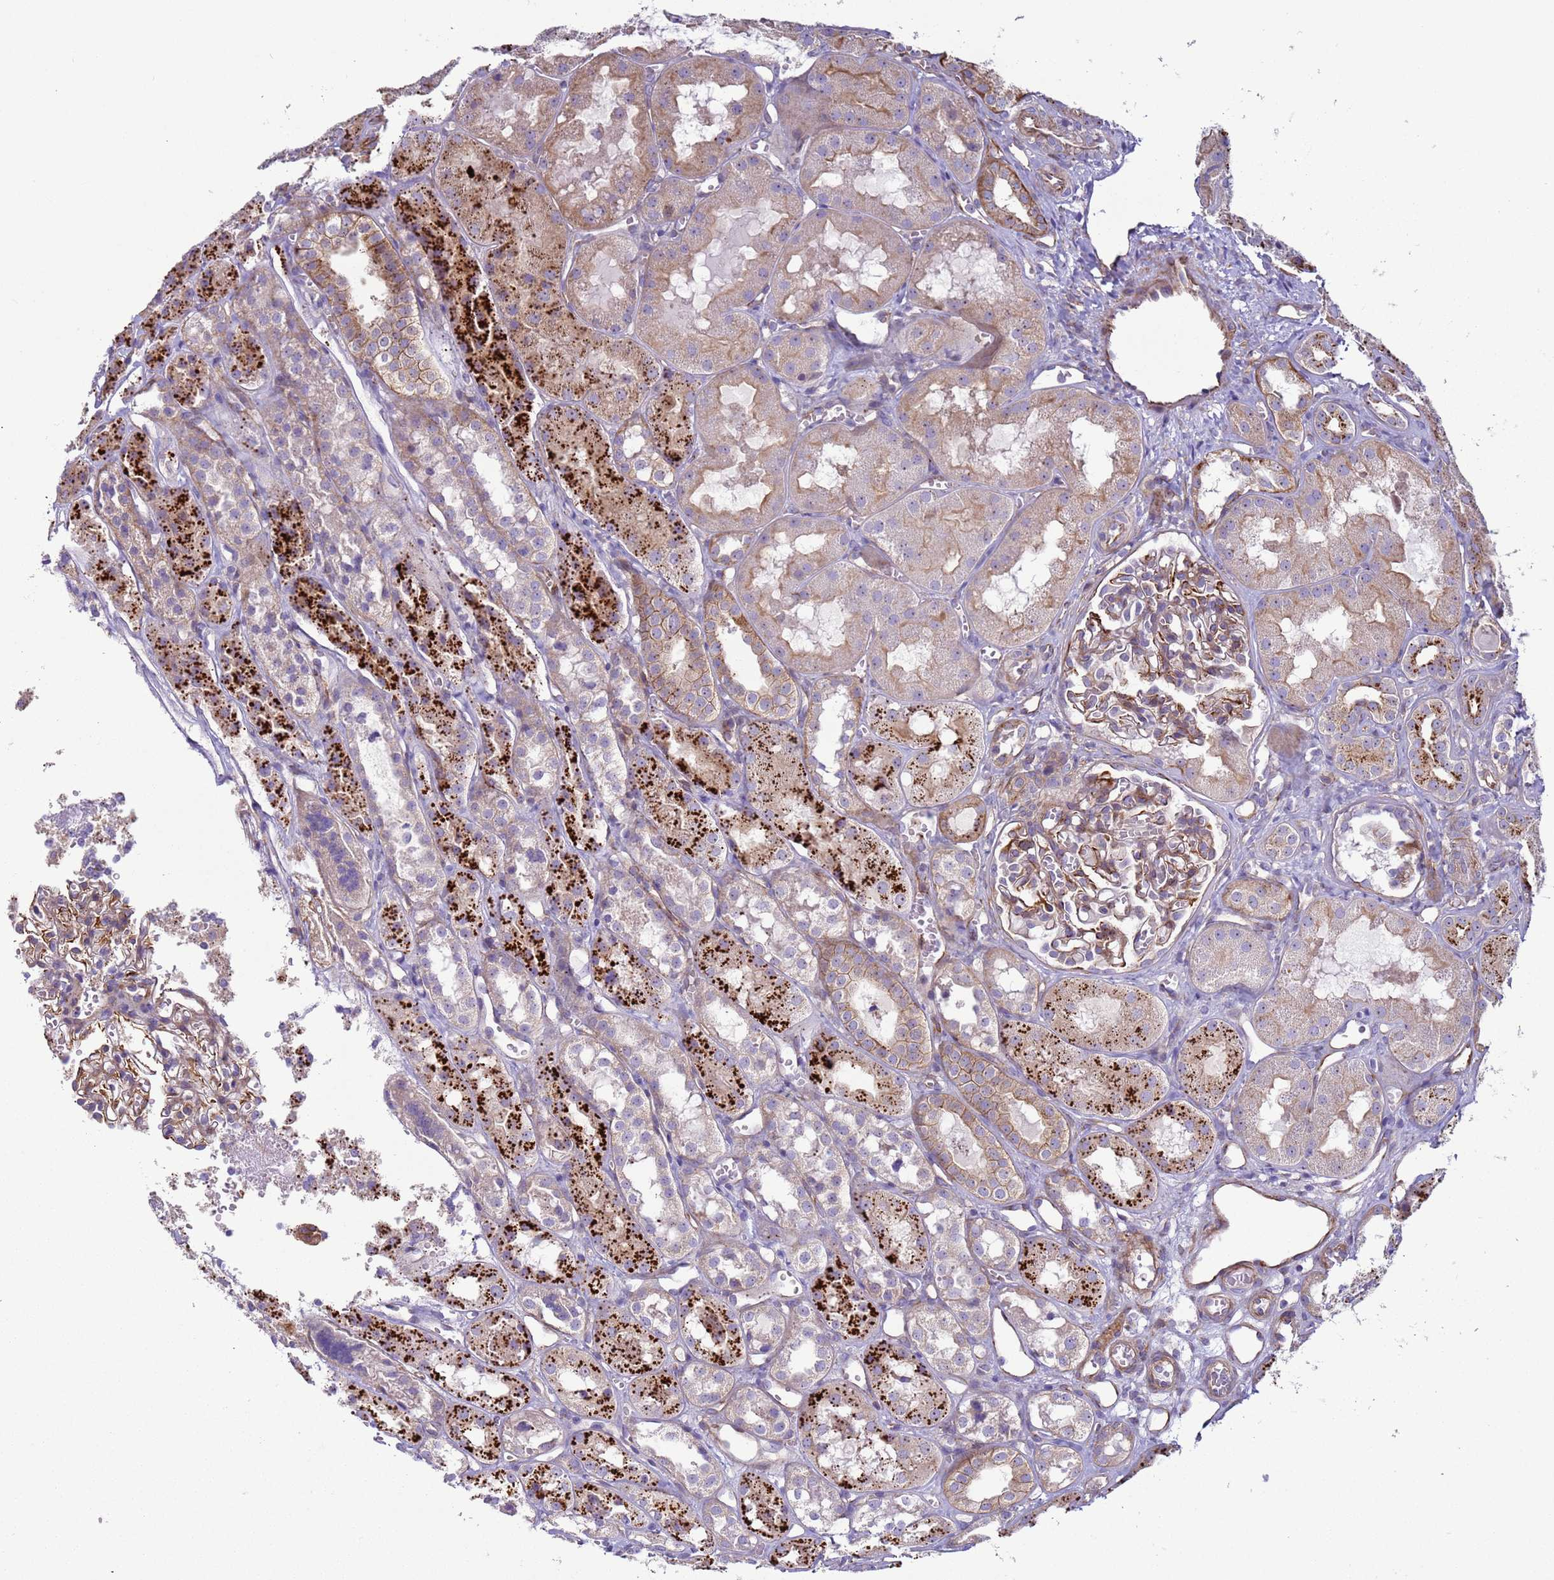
{"staining": {"intensity": "weak", "quantity": "25%-75%", "location": "cytoplasmic/membranous"}, "tissue": "kidney", "cell_type": "Cells in glomeruli", "image_type": "normal", "snomed": [{"axis": "morphology", "description": "Normal tissue, NOS"}, {"axis": "topography", "description": "Kidney"}], "caption": "Immunohistochemical staining of benign human kidney reveals low levels of weak cytoplasmic/membranous staining in about 25%-75% of cells in glomeruli.", "gene": "HEATR1", "patient": {"sex": "male", "age": 16}}